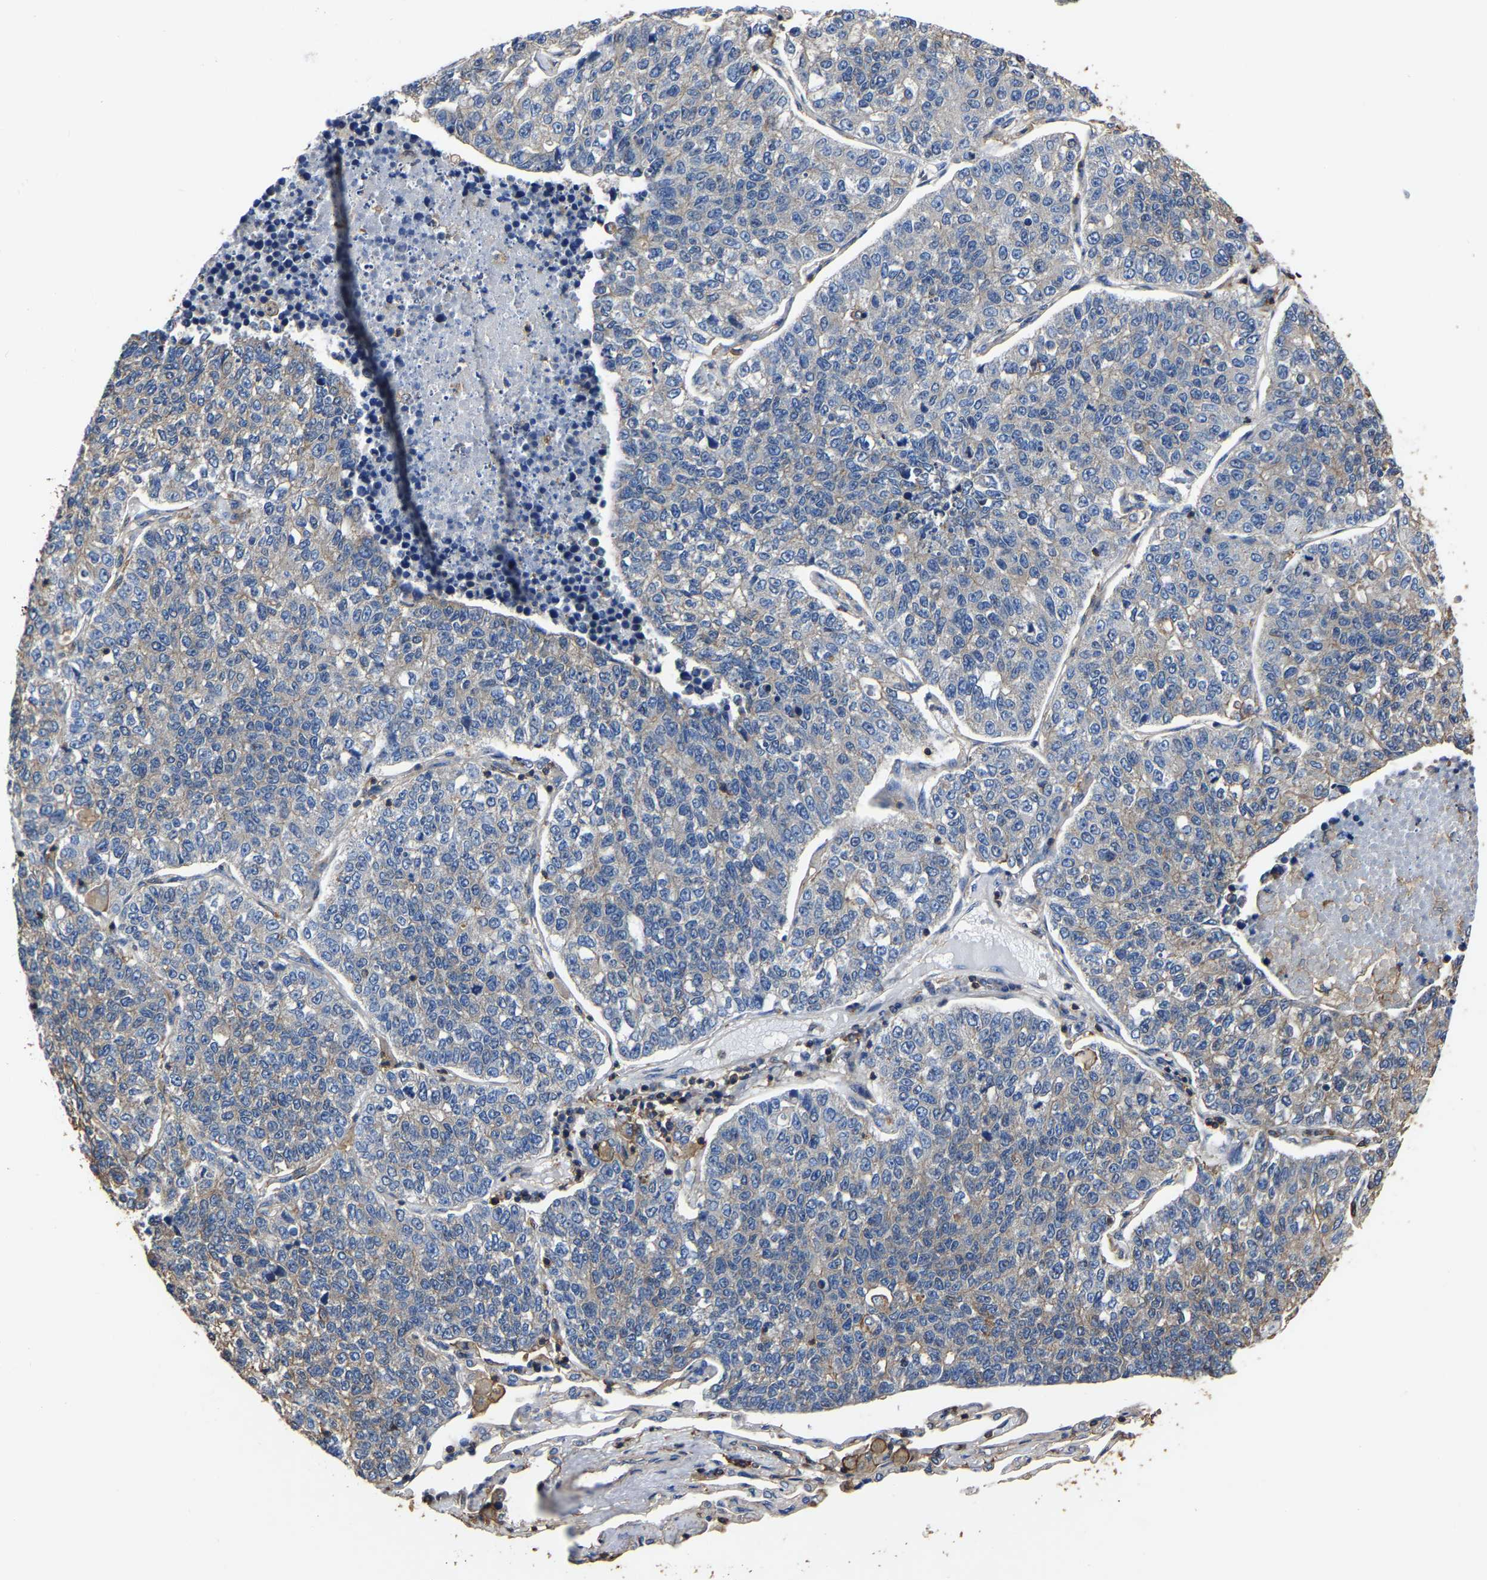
{"staining": {"intensity": "negative", "quantity": "none", "location": "none"}, "tissue": "lung cancer", "cell_type": "Tumor cells", "image_type": "cancer", "snomed": [{"axis": "morphology", "description": "Adenocarcinoma, NOS"}, {"axis": "topography", "description": "Lung"}], "caption": "Lung cancer (adenocarcinoma) was stained to show a protein in brown. There is no significant expression in tumor cells. Brightfield microscopy of immunohistochemistry stained with DAB (brown) and hematoxylin (blue), captured at high magnification.", "gene": "ARMT1", "patient": {"sex": "male", "age": 49}}